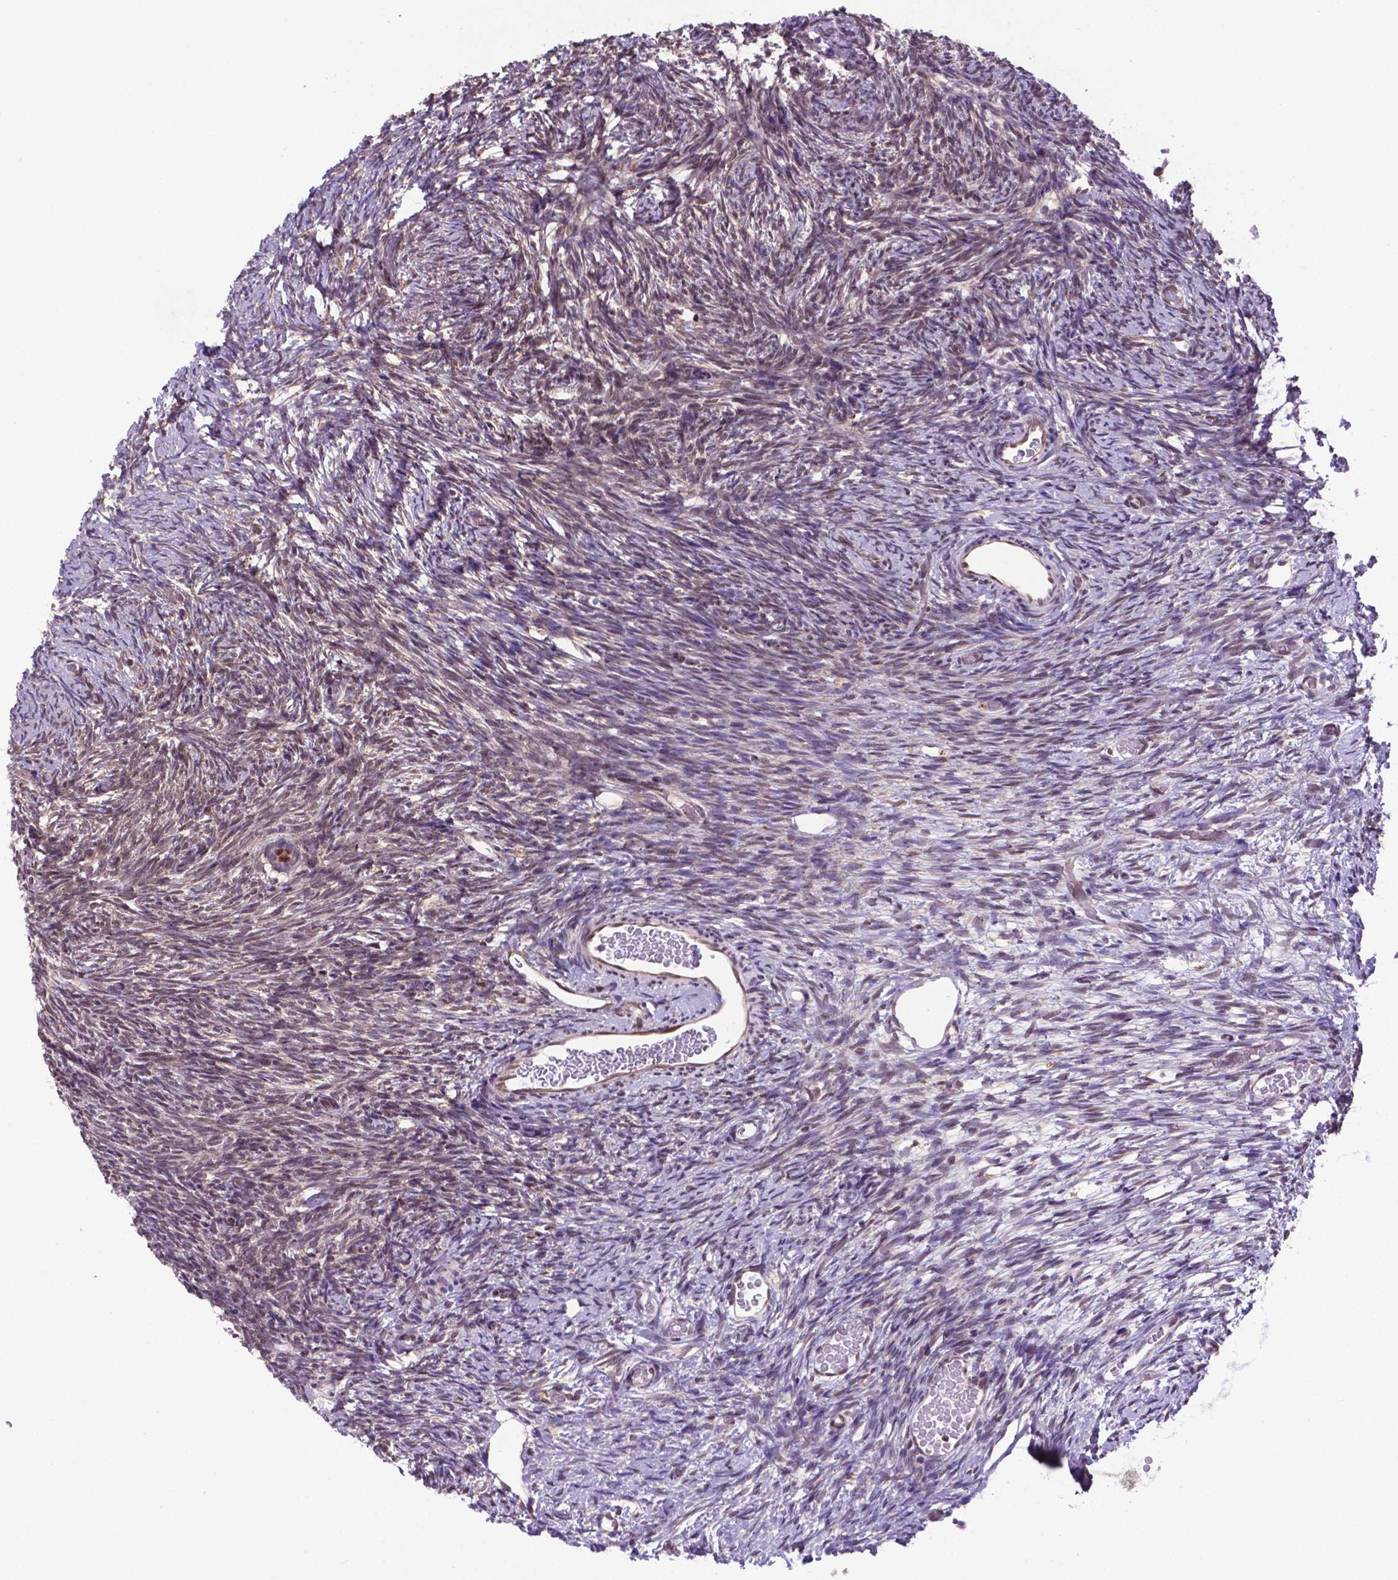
{"staining": {"intensity": "moderate", "quantity": ">75%", "location": "cytoplasmic/membranous,nuclear"}, "tissue": "ovary", "cell_type": "Follicle cells", "image_type": "normal", "snomed": [{"axis": "morphology", "description": "Normal tissue, NOS"}, {"axis": "topography", "description": "Ovary"}], "caption": "Ovary stained with DAB (3,3'-diaminobenzidine) IHC displays medium levels of moderate cytoplasmic/membranous,nuclear positivity in approximately >75% of follicle cells. (Brightfield microscopy of DAB IHC at high magnification).", "gene": "ENSG00000269590", "patient": {"sex": "female", "age": 39}}